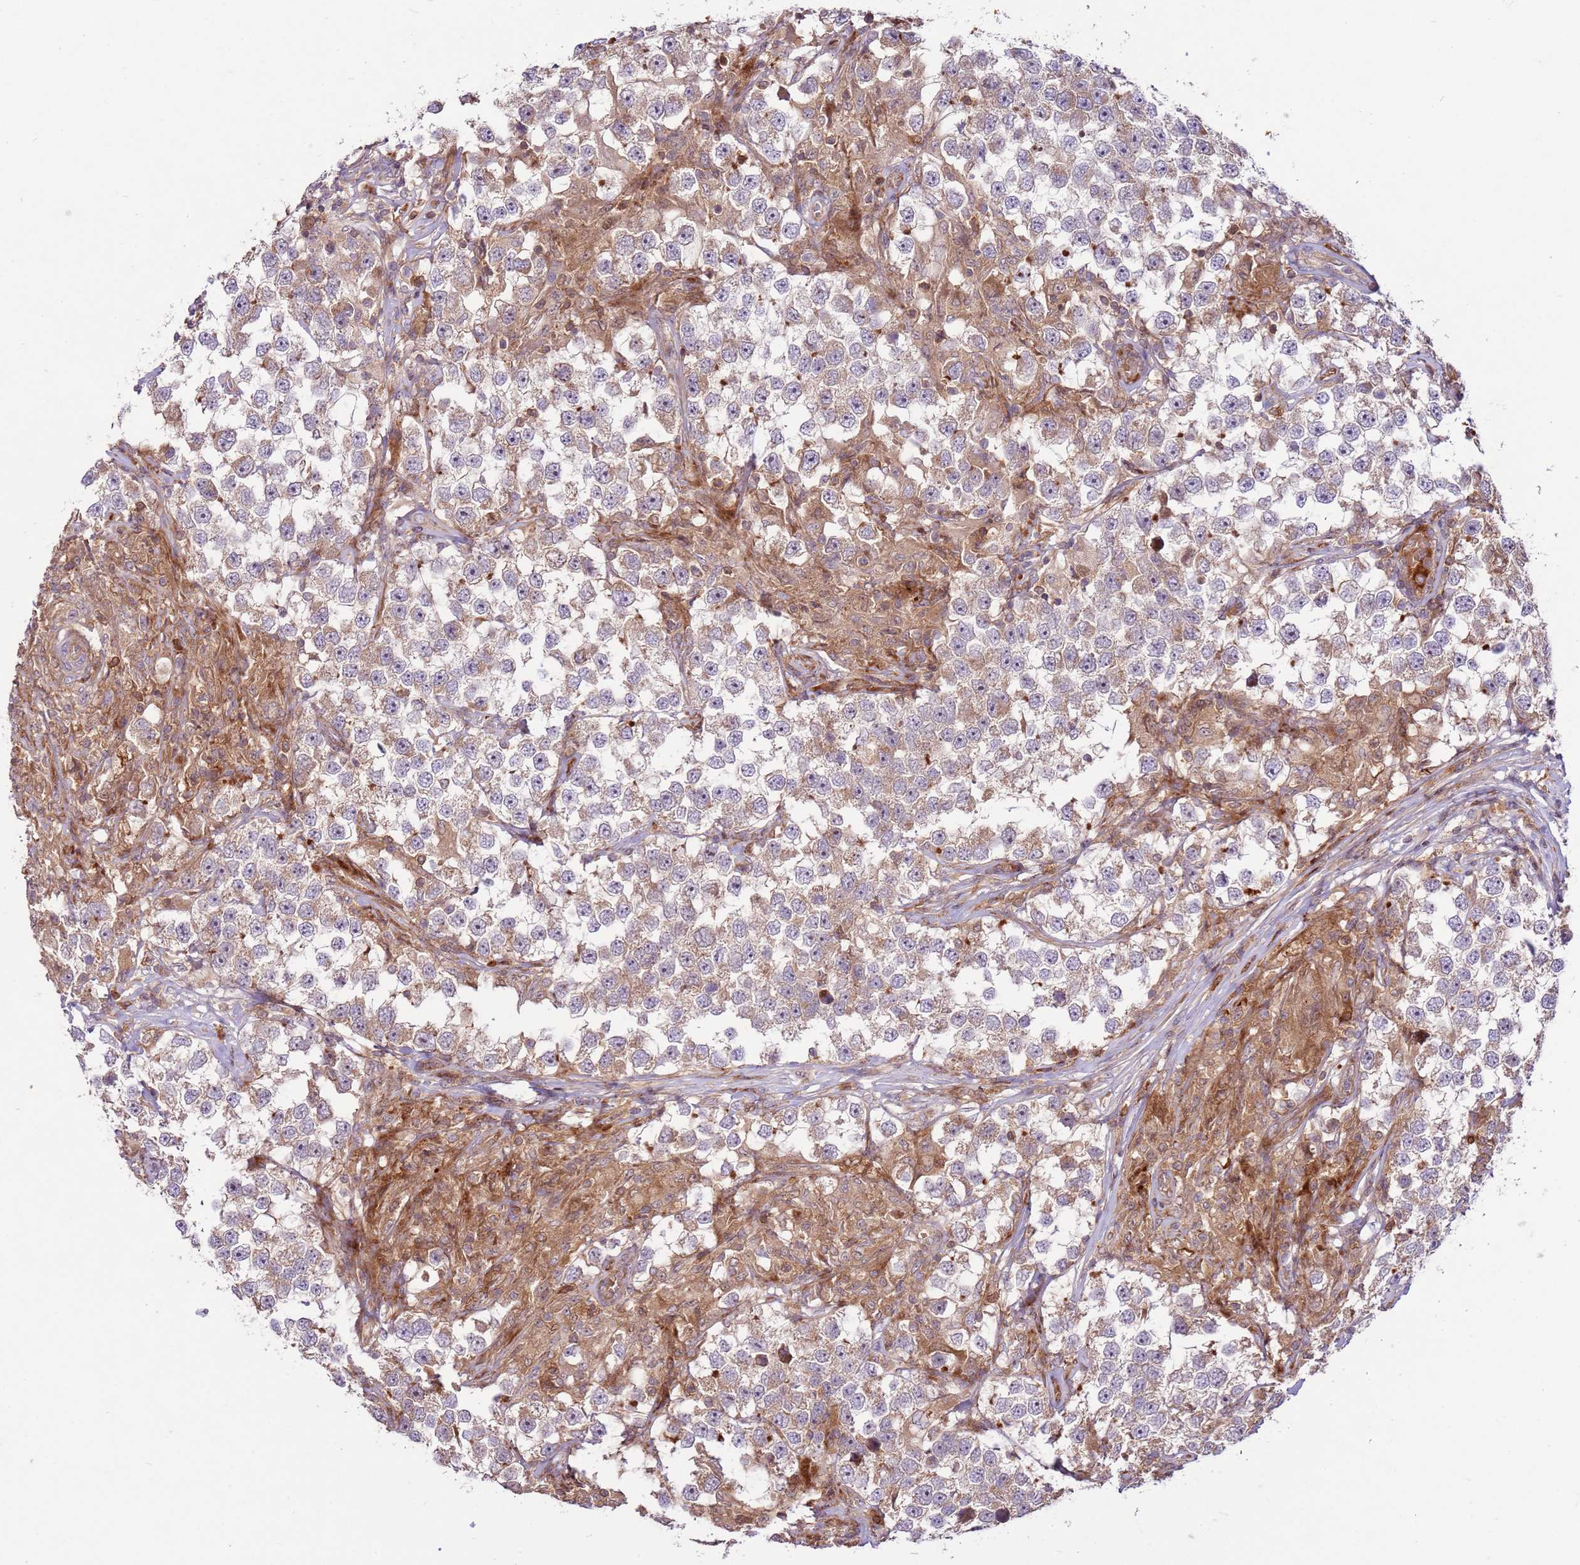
{"staining": {"intensity": "weak", "quantity": ">75%", "location": "cytoplasmic/membranous"}, "tissue": "testis cancer", "cell_type": "Tumor cells", "image_type": "cancer", "snomed": [{"axis": "morphology", "description": "Seminoma, NOS"}, {"axis": "topography", "description": "Testis"}], "caption": "IHC of human testis cancer (seminoma) exhibits low levels of weak cytoplasmic/membranous expression in about >75% of tumor cells.", "gene": "ZNF624", "patient": {"sex": "male", "age": 46}}